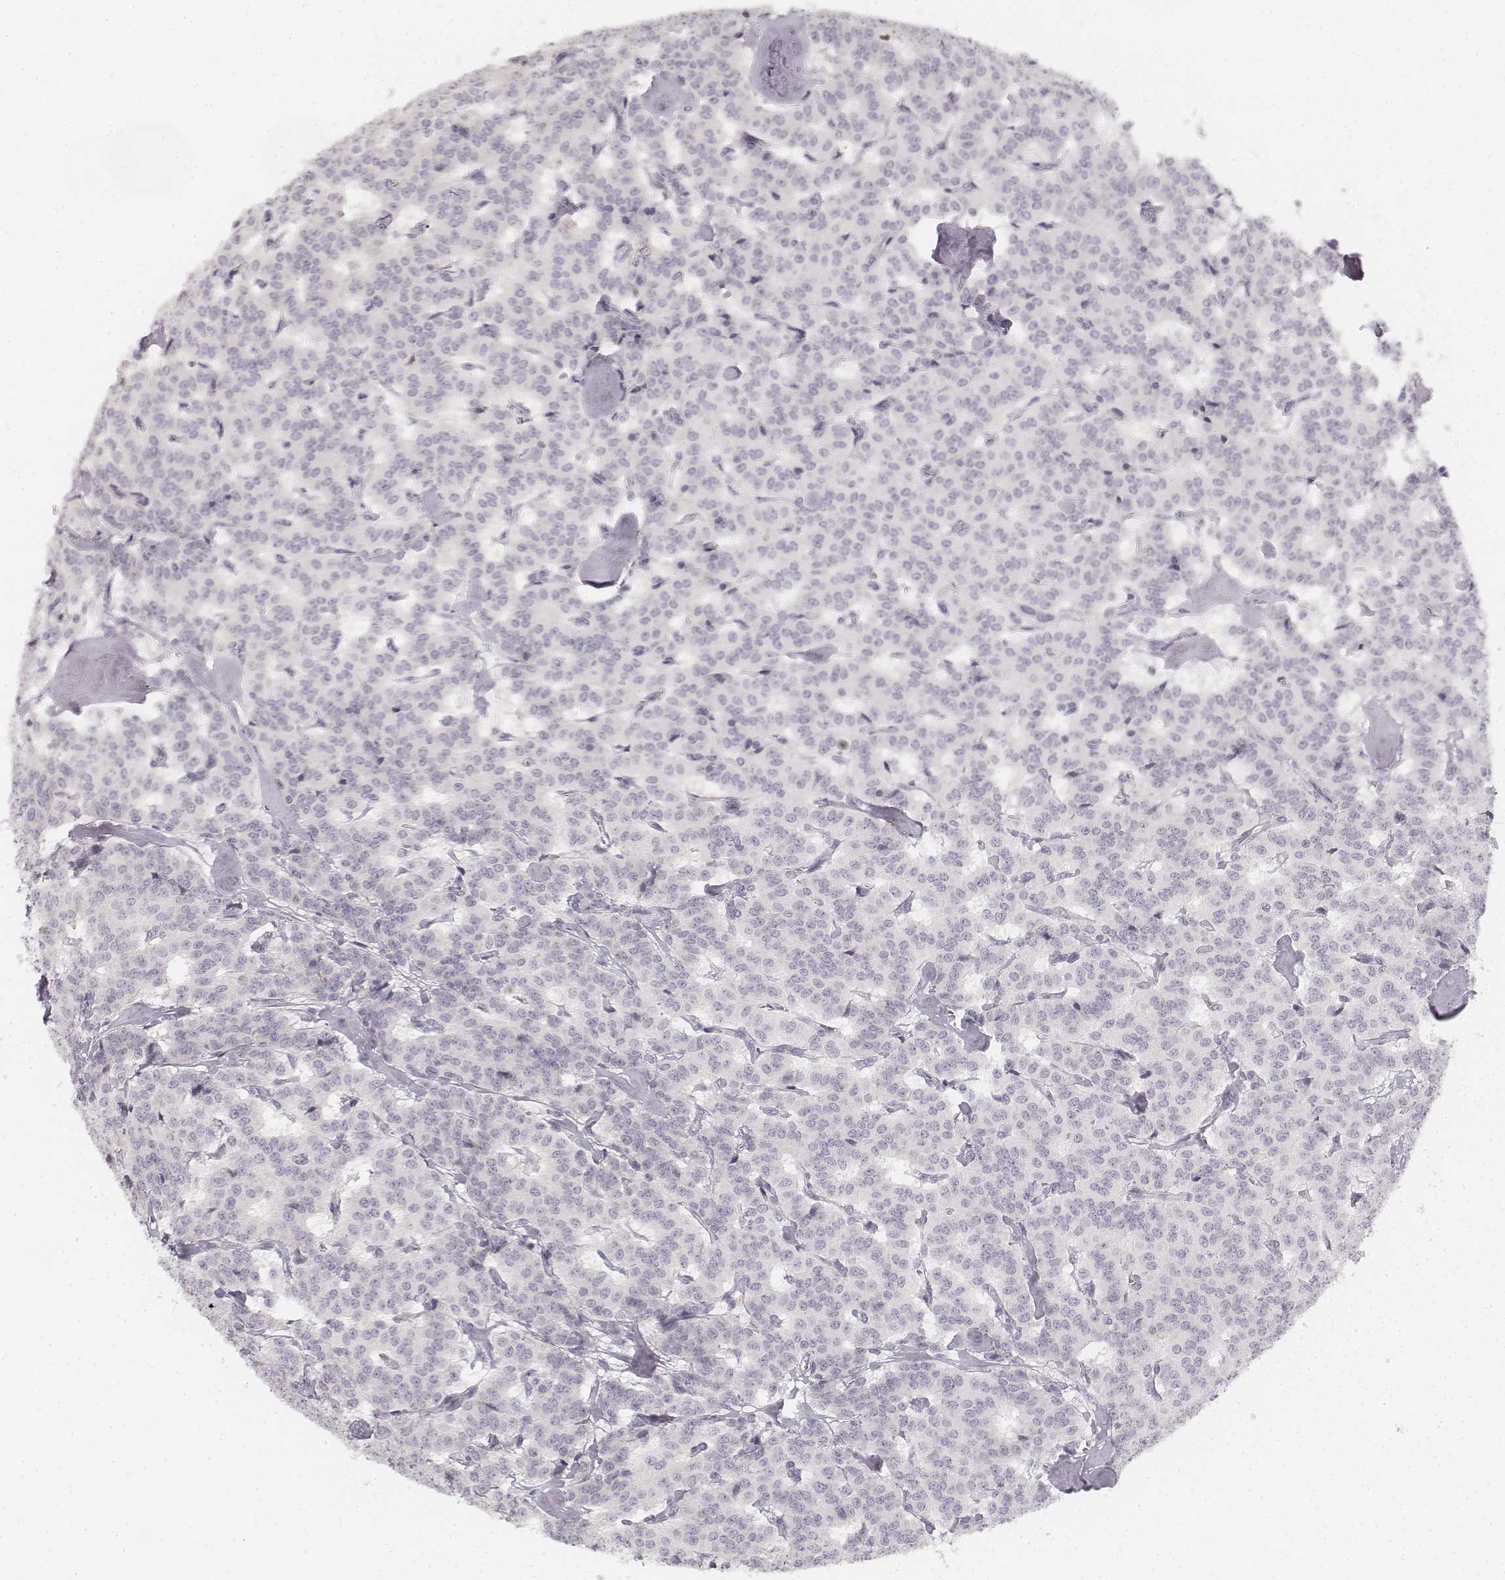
{"staining": {"intensity": "negative", "quantity": "none", "location": "none"}, "tissue": "carcinoid", "cell_type": "Tumor cells", "image_type": "cancer", "snomed": [{"axis": "morphology", "description": "Carcinoid, malignant, NOS"}, {"axis": "topography", "description": "Lung"}], "caption": "High magnification brightfield microscopy of carcinoid (malignant) stained with DAB (3,3'-diaminobenzidine) (brown) and counterstained with hematoxylin (blue): tumor cells show no significant staining.", "gene": "DSG4", "patient": {"sex": "female", "age": 46}}